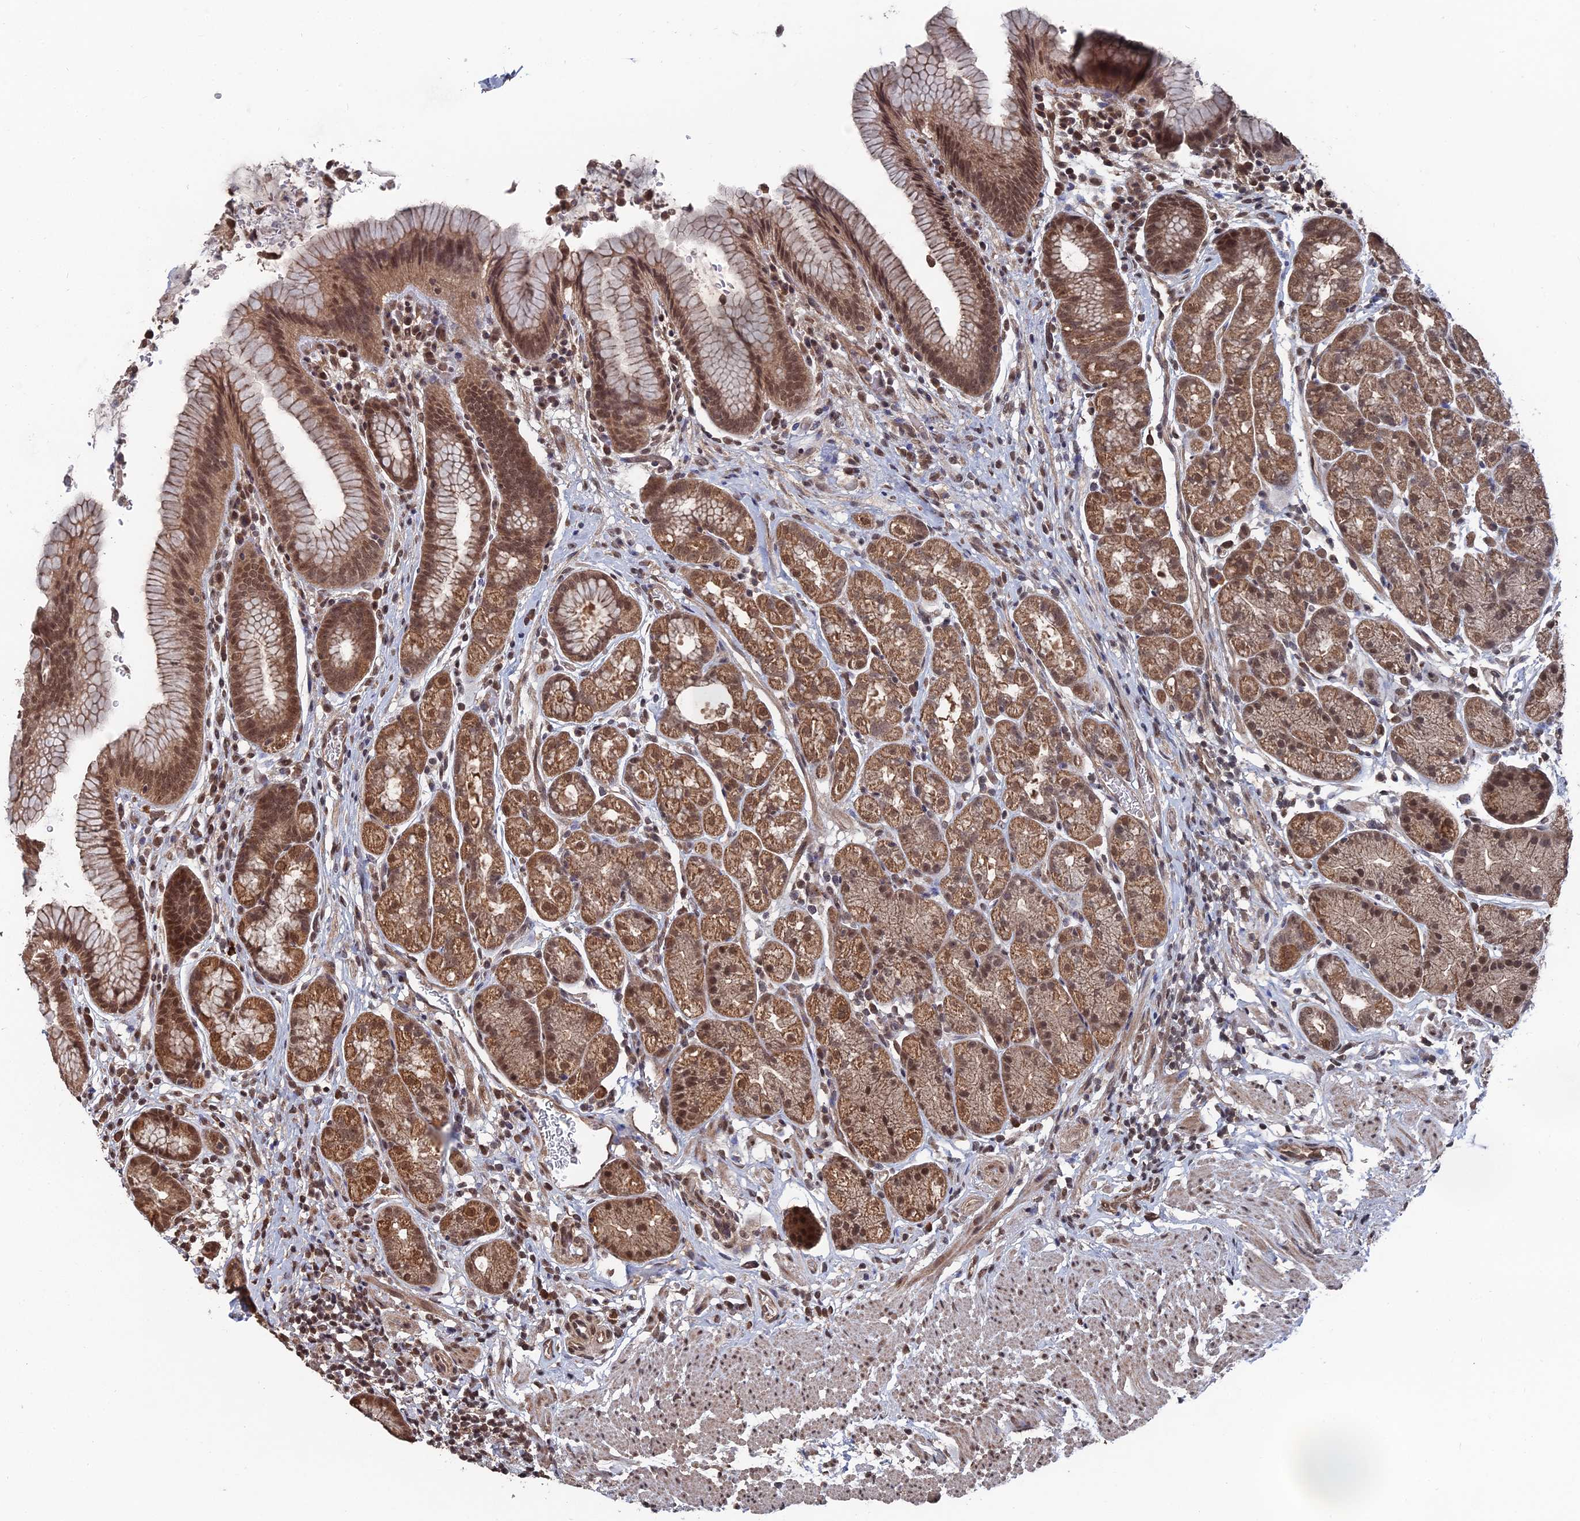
{"staining": {"intensity": "strong", "quantity": ">75%", "location": "cytoplasmic/membranous,nuclear"}, "tissue": "stomach", "cell_type": "Glandular cells", "image_type": "normal", "snomed": [{"axis": "morphology", "description": "Normal tissue, NOS"}, {"axis": "topography", "description": "Stomach"}], "caption": "Immunohistochemical staining of unremarkable stomach demonstrates high levels of strong cytoplasmic/membranous,nuclear expression in about >75% of glandular cells. (DAB IHC with brightfield microscopy, high magnification).", "gene": "CCNP", "patient": {"sex": "male", "age": 63}}